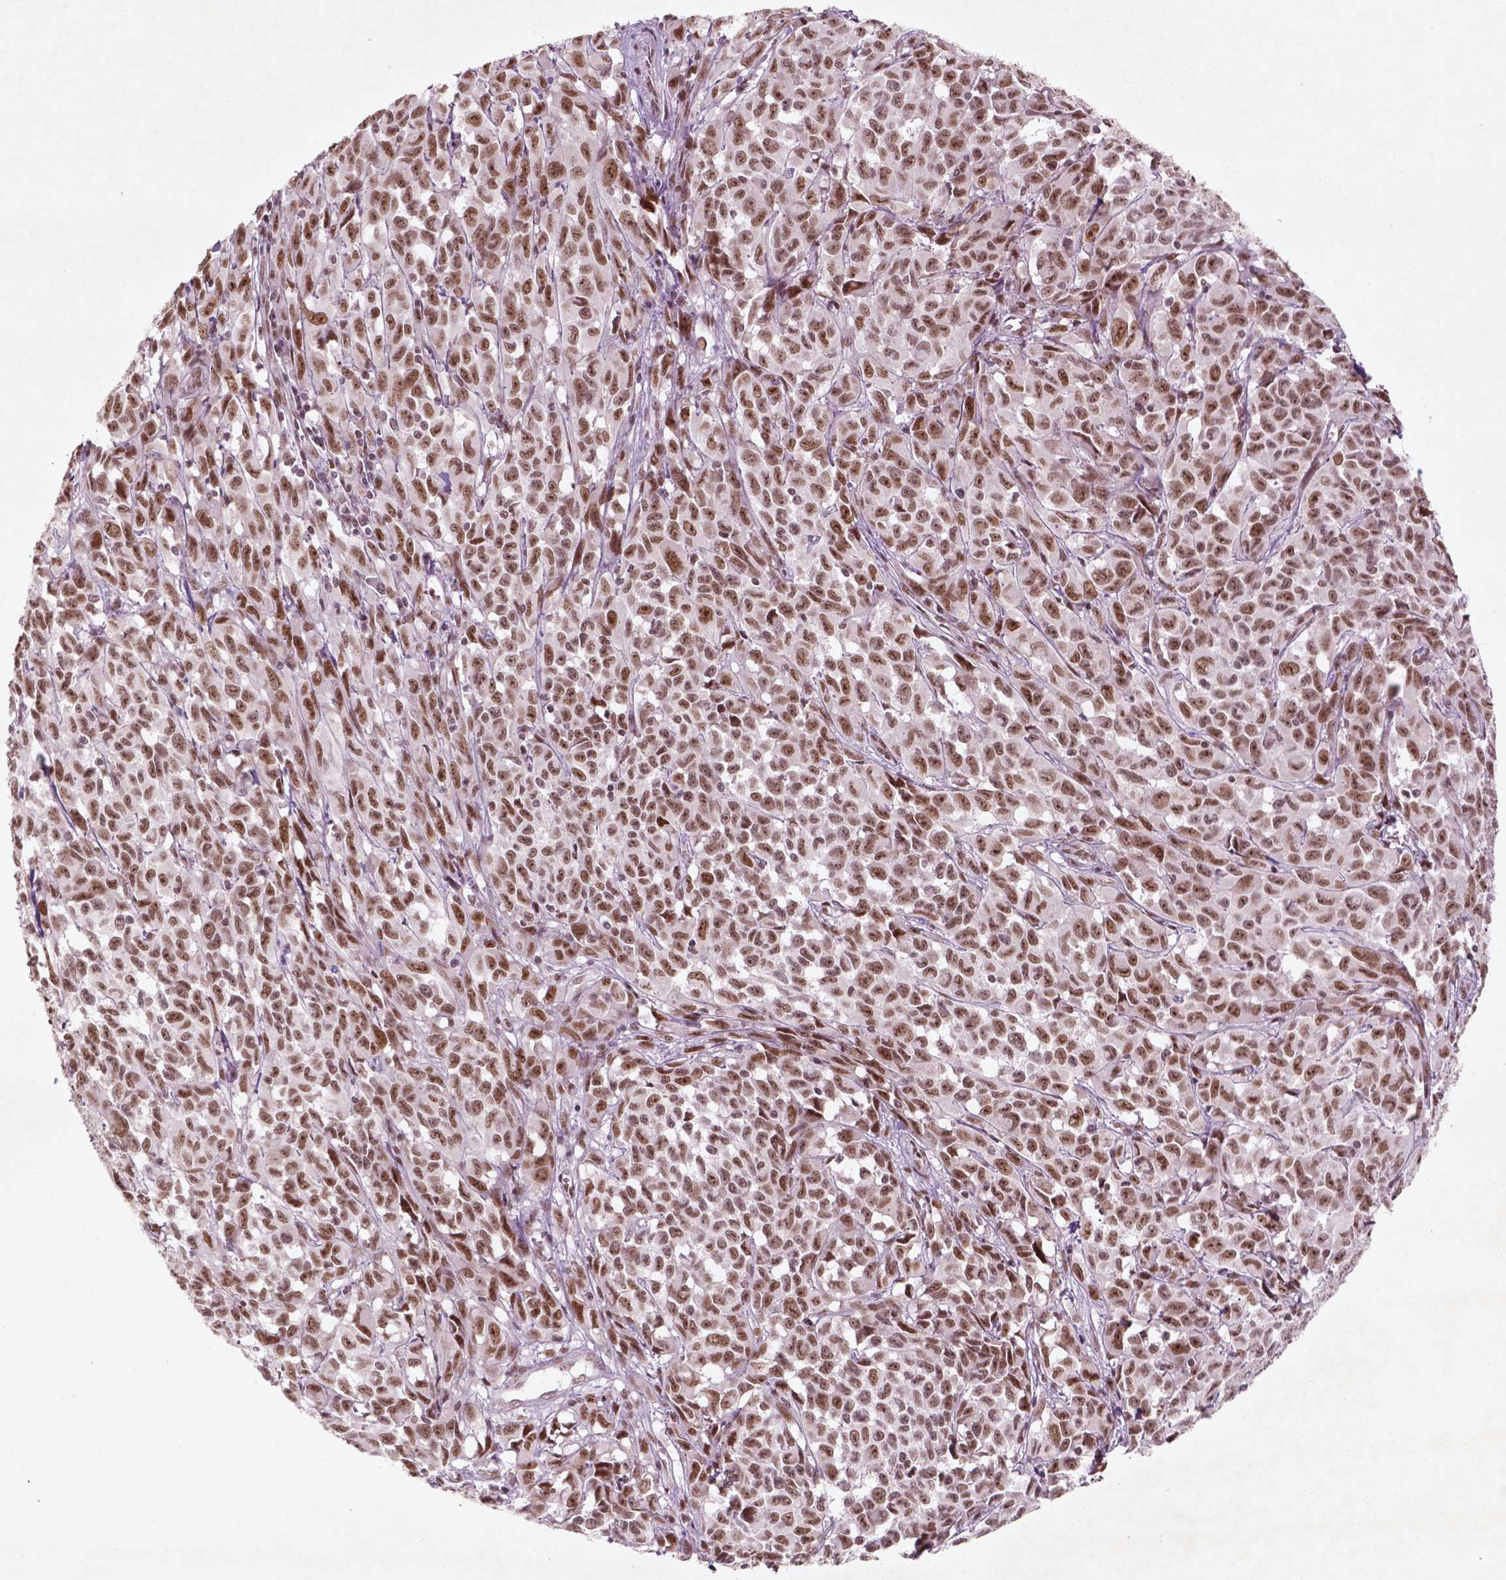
{"staining": {"intensity": "strong", "quantity": ">75%", "location": "nuclear"}, "tissue": "melanoma", "cell_type": "Tumor cells", "image_type": "cancer", "snomed": [{"axis": "morphology", "description": "Malignant melanoma, NOS"}, {"axis": "topography", "description": "Vulva, labia, clitoris and Bartholin´s gland, NO"}], "caption": "The immunohistochemical stain labels strong nuclear positivity in tumor cells of melanoma tissue.", "gene": "HMG20B", "patient": {"sex": "female", "age": 75}}